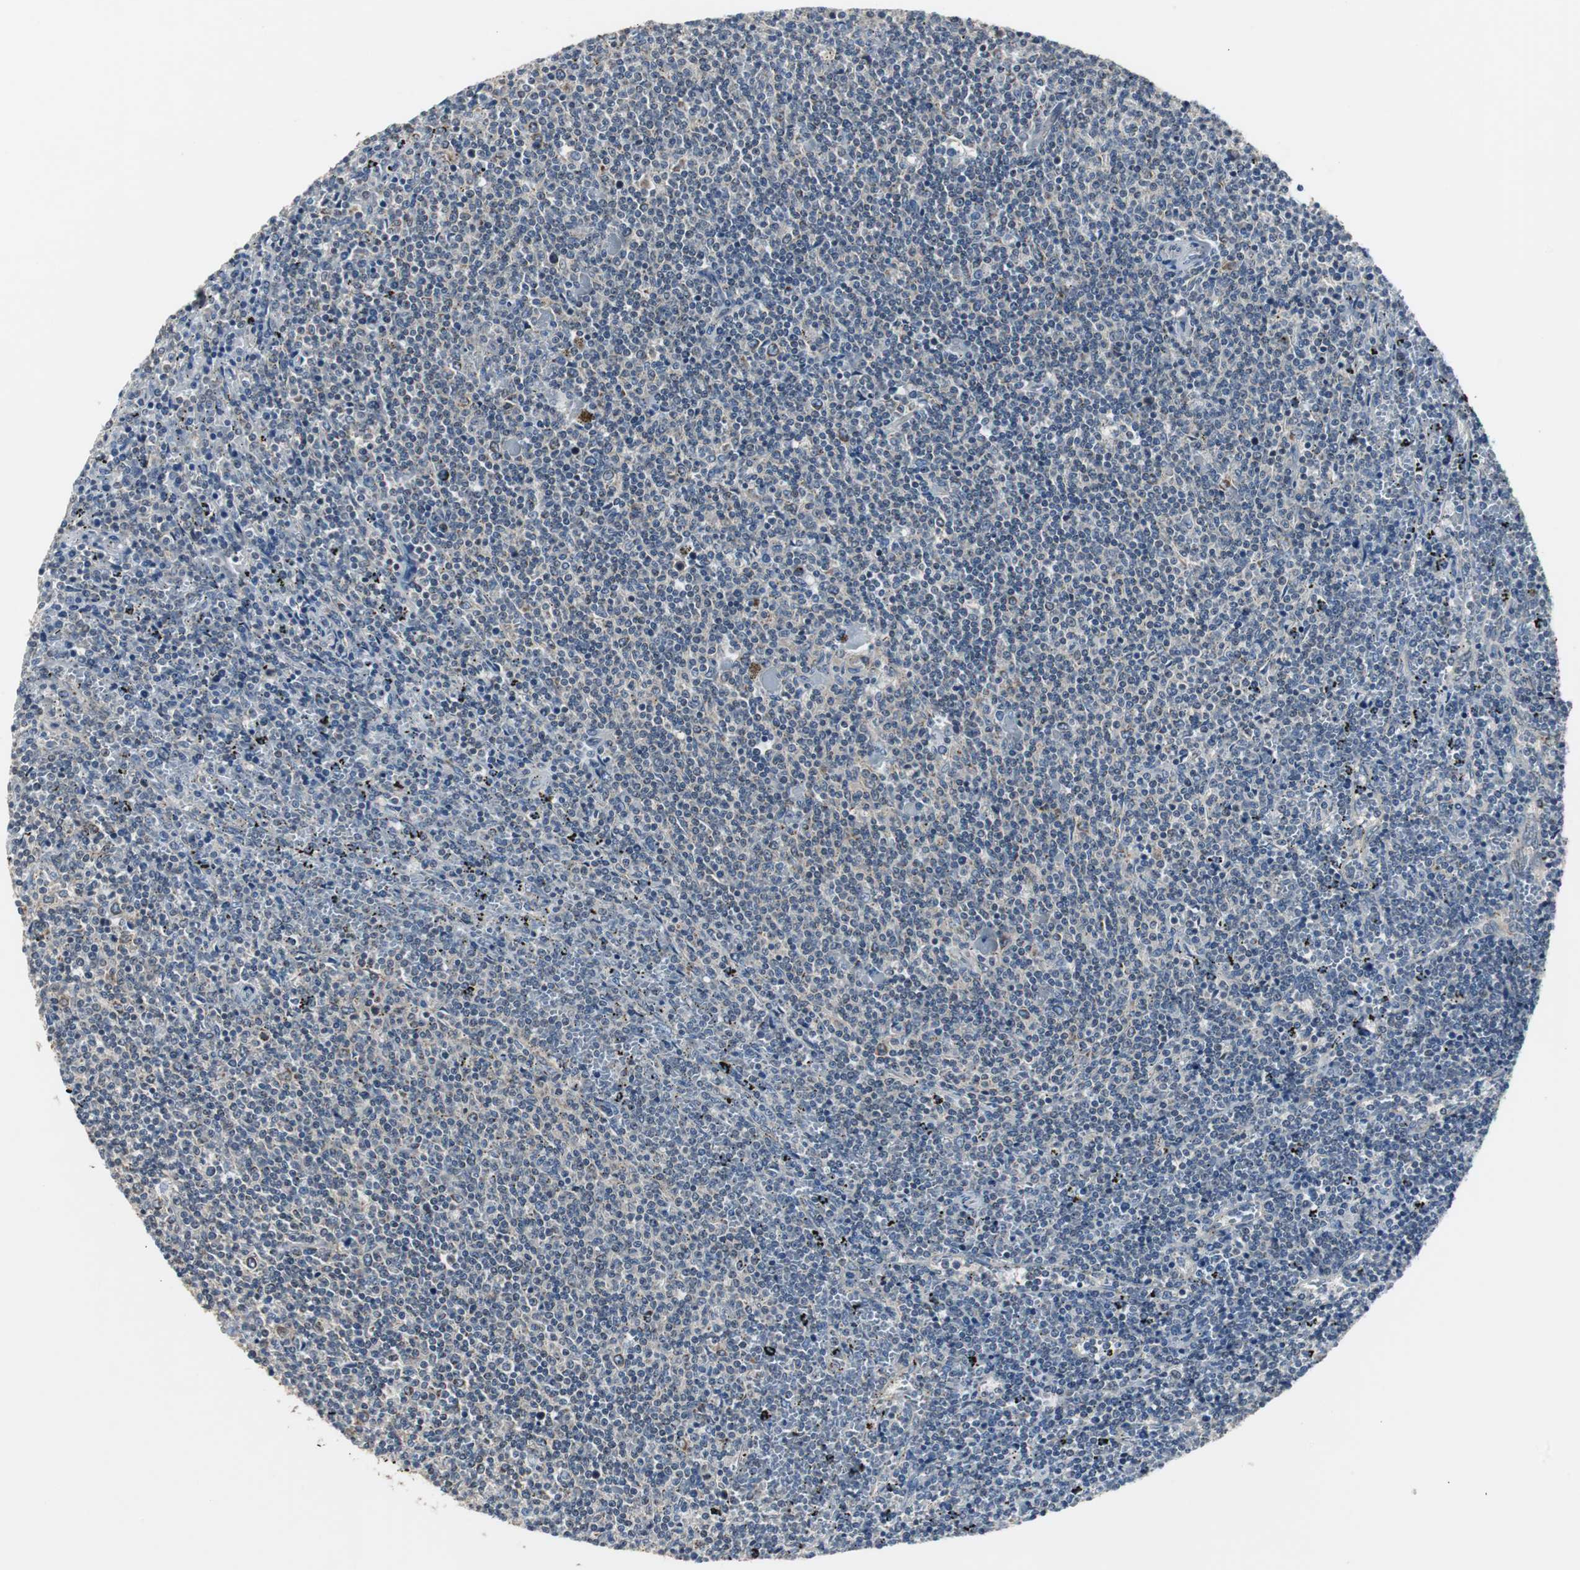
{"staining": {"intensity": "negative", "quantity": "none", "location": "none"}, "tissue": "lymphoma", "cell_type": "Tumor cells", "image_type": "cancer", "snomed": [{"axis": "morphology", "description": "Malignant lymphoma, non-Hodgkin's type, Low grade"}, {"axis": "topography", "description": "Spleen"}], "caption": "There is no significant staining in tumor cells of low-grade malignant lymphoma, non-Hodgkin's type.", "gene": "MYT1", "patient": {"sex": "female", "age": 50}}